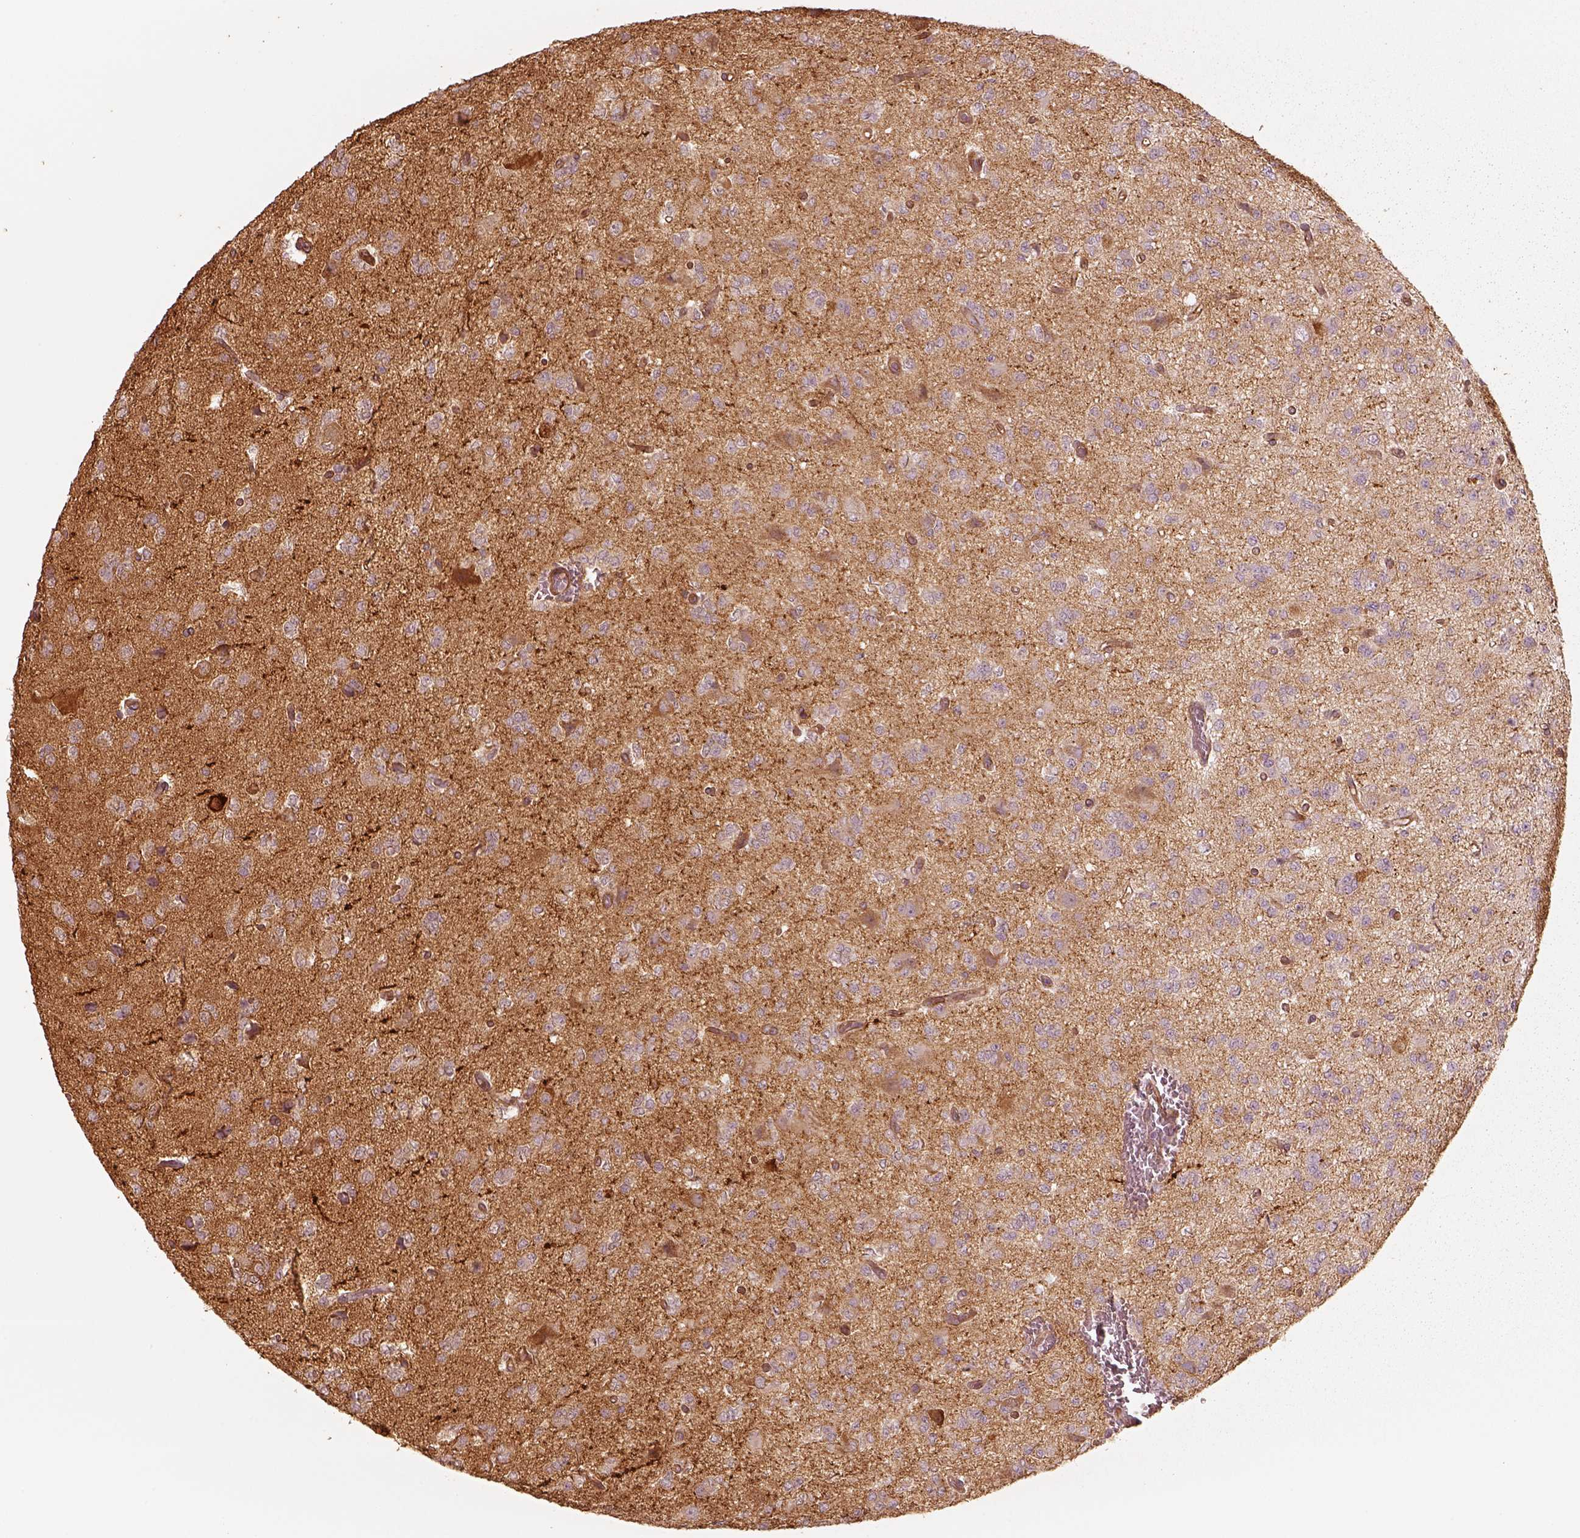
{"staining": {"intensity": "negative", "quantity": "none", "location": "none"}, "tissue": "glioma", "cell_type": "Tumor cells", "image_type": "cancer", "snomed": [{"axis": "morphology", "description": "Glioma, malignant, Low grade"}, {"axis": "topography", "description": "Brain"}], "caption": "DAB (3,3'-diaminobenzidine) immunohistochemical staining of glioma shows no significant expression in tumor cells. (Immunohistochemistry, brightfield microscopy, high magnification).", "gene": "CRYM", "patient": {"sex": "male", "age": 27}}